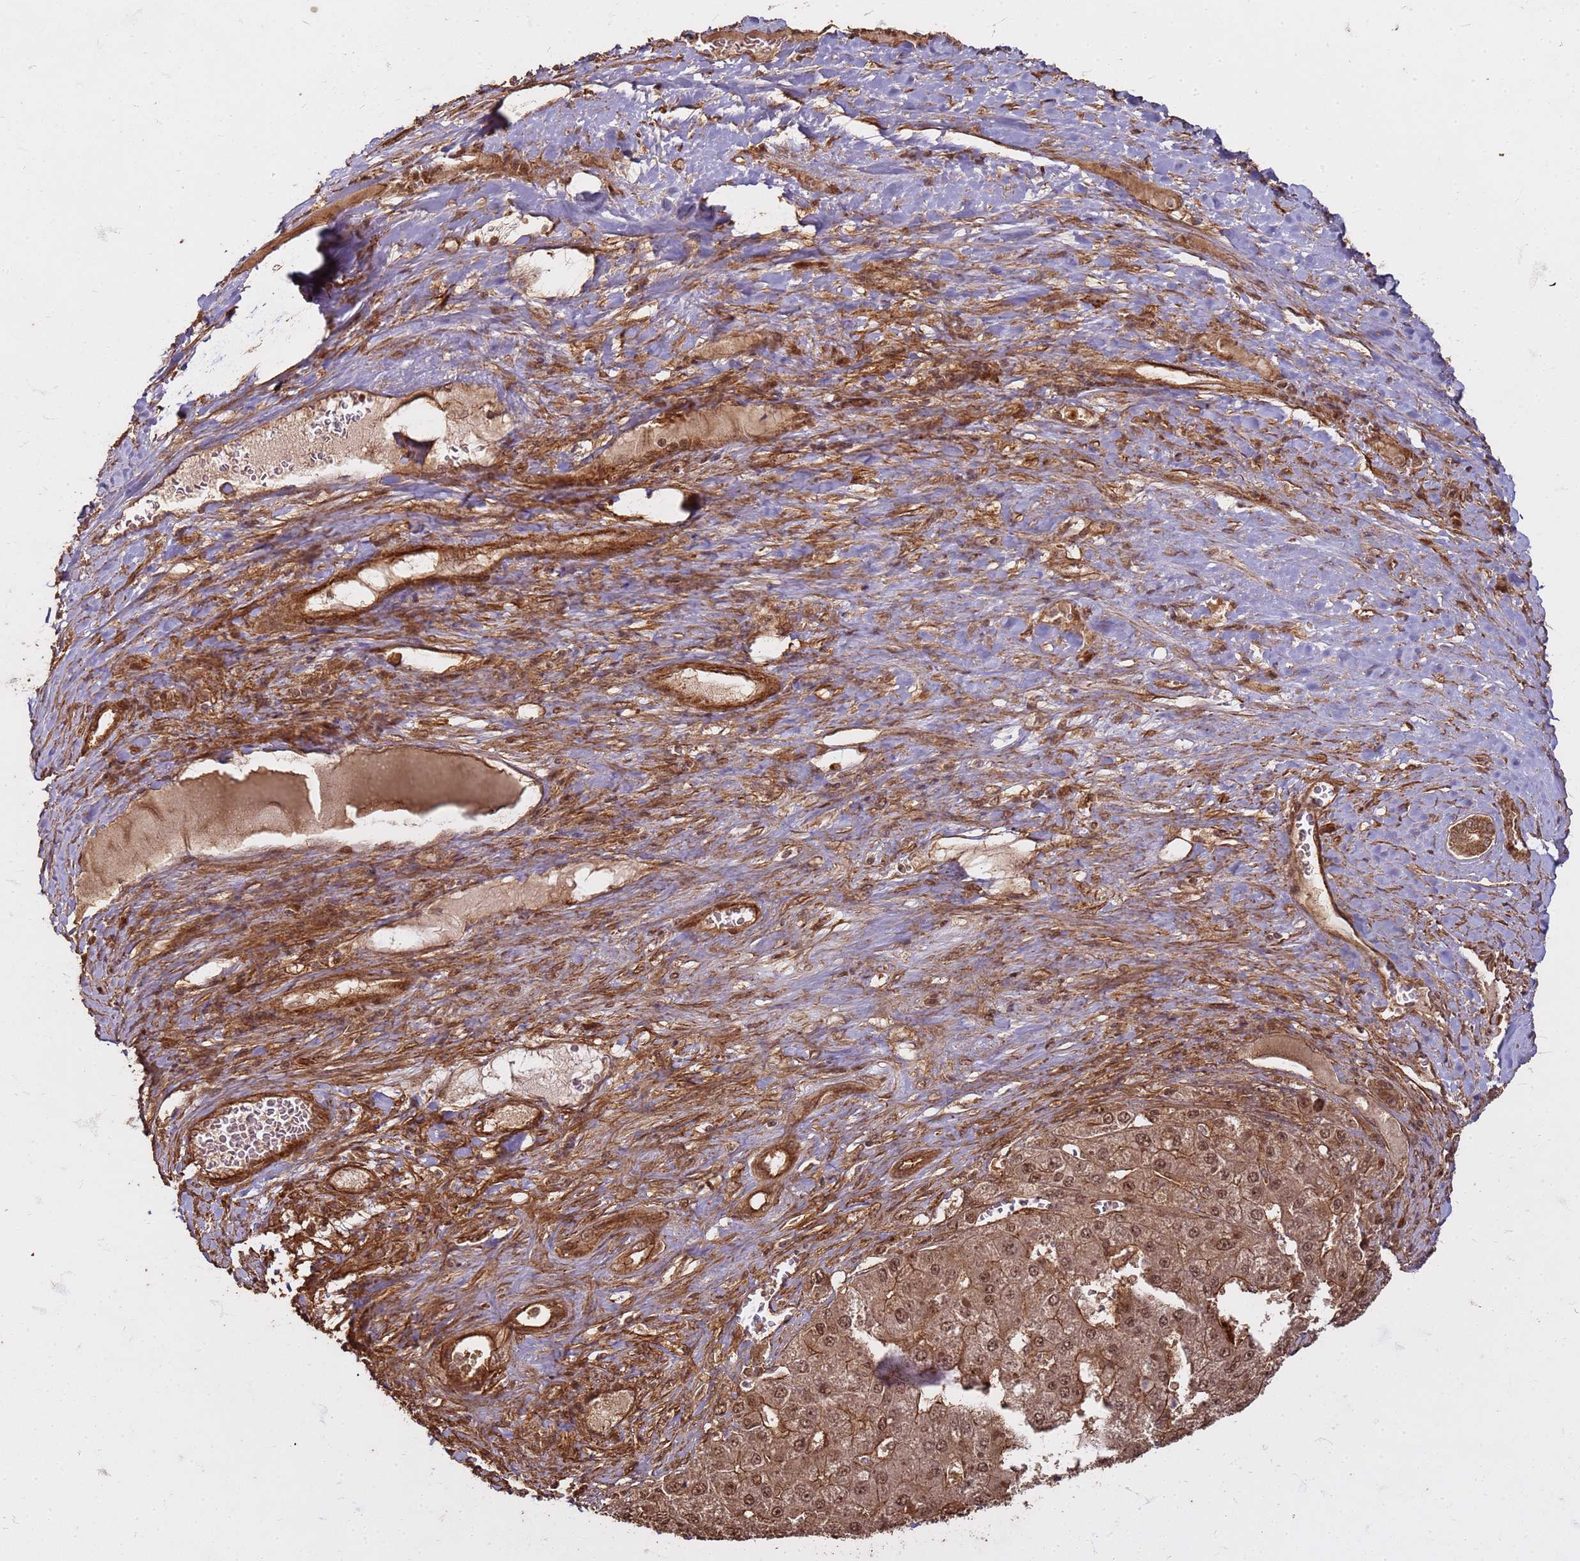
{"staining": {"intensity": "moderate", "quantity": ">75%", "location": "cytoplasmic/membranous,nuclear"}, "tissue": "liver cancer", "cell_type": "Tumor cells", "image_type": "cancer", "snomed": [{"axis": "morphology", "description": "Carcinoma, Hepatocellular, NOS"}, {"axis": "topography", "description": "Liver"}], "caption": "High-power microscopy captured an IHC photomicrograph of hepatocellular carcinoma (liver), revealing moderate cytoplasmic/membranous and nuclear expression in about >75% of tumor cells.", "gene": "KIF26A", "patient": {"sex": "female", "age": 73}}